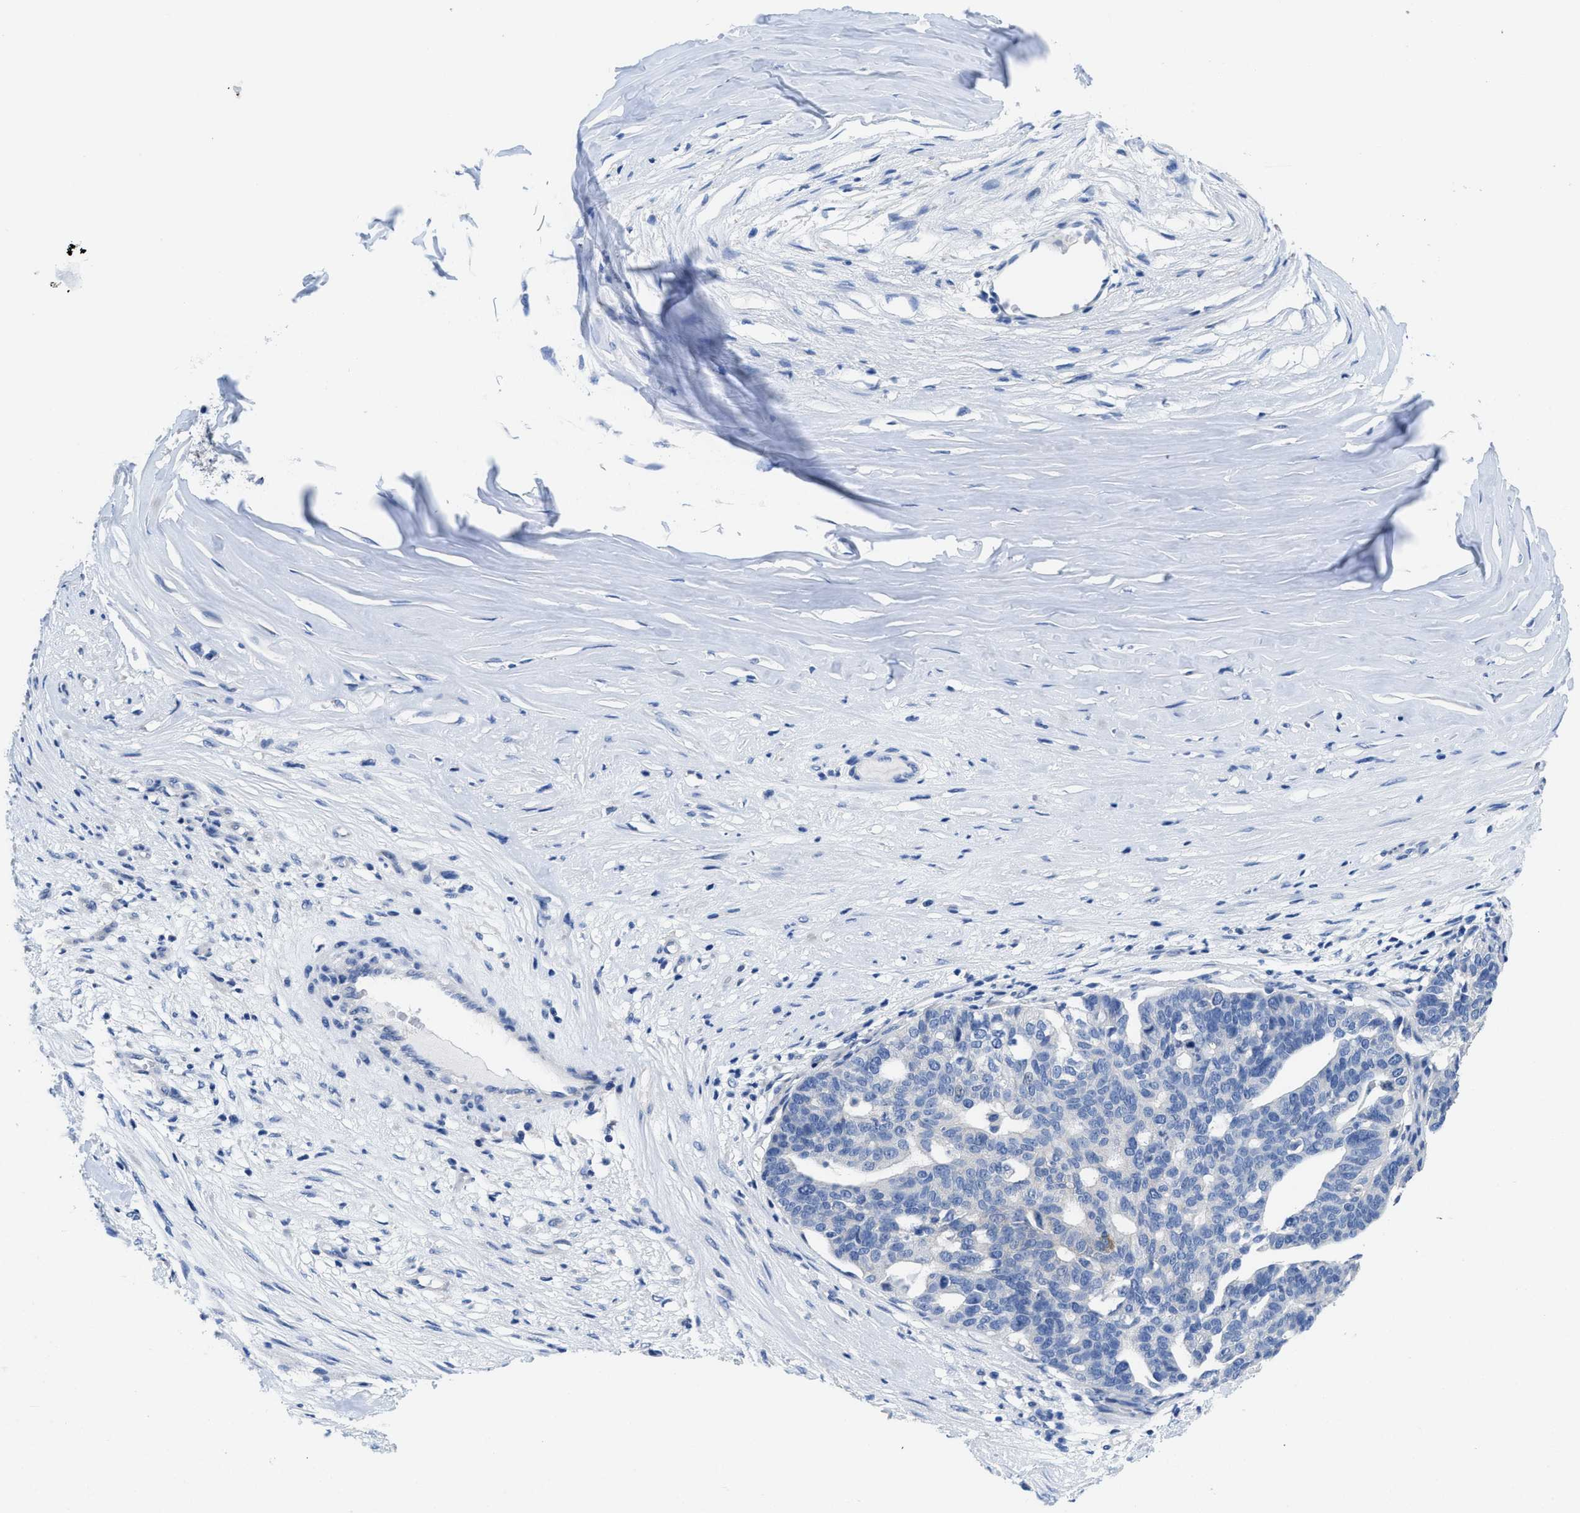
{"staining": {"intensity": "moderate", "quantity": "<25%", "location": "cytoplasmic/membranous"}, "tissue": "ovarian cancer", "cell_type": "Tumor cells", "image_type": "cancer", "snomed": [{"axis": "morphology", "description": "Cystadenocarcinoma, serous, NOS"}, {"axis": "topography", "description": "Ovary"}], "caption": "IHC of human ovarian serous cystadenocarcinoma displays low levels of moderate cytoplasmic/membranous expression in approximately <25% of tumor cells.", "gene": "CA9", "patient": {"sex": "female", "age": 59}}